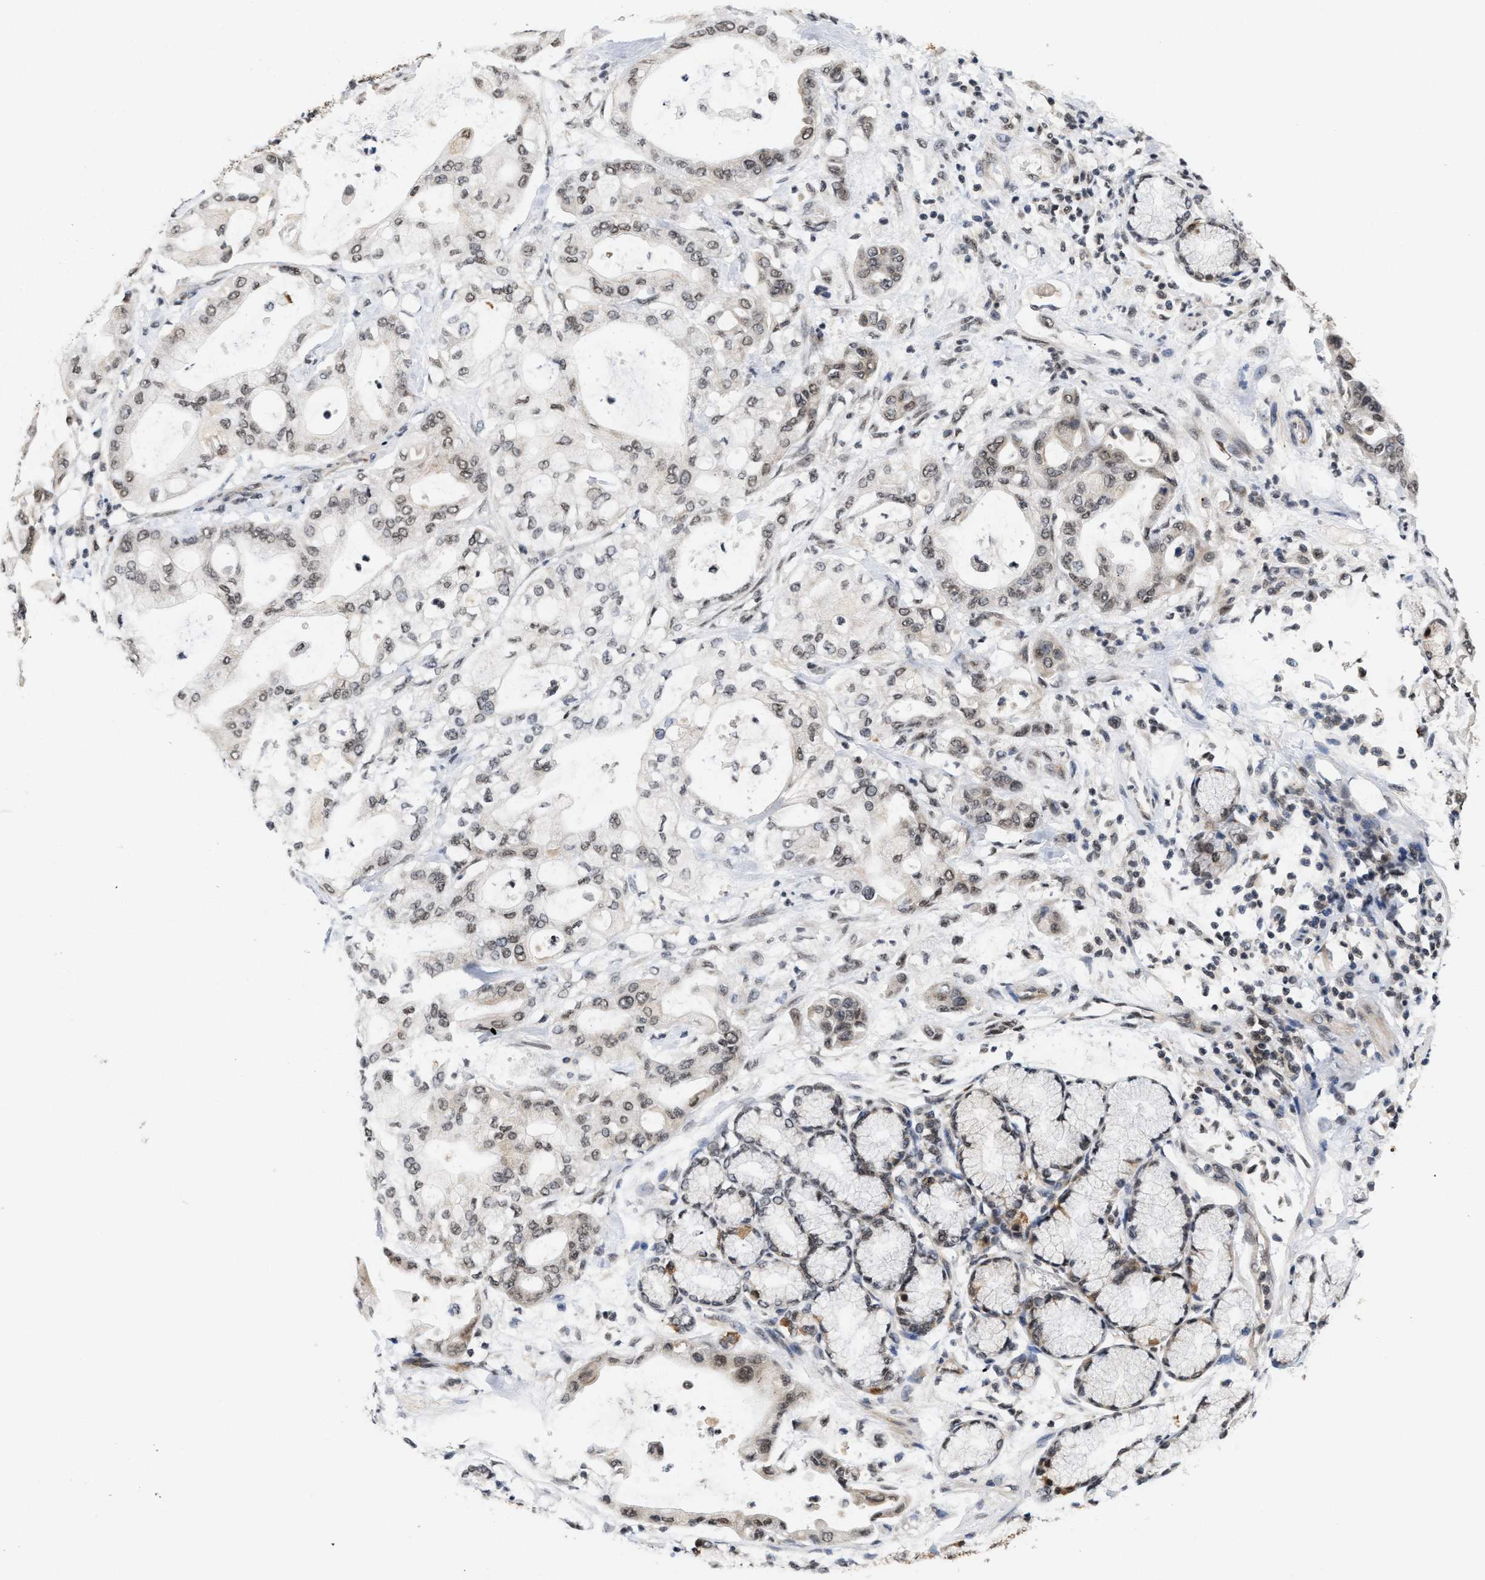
{"staining": {"intensity": "weak", "quantity": ">75%", "location": "nuclear"}, "tissue": "pancreatic cancer", "cell_type": "Tumor cells", "image_type": "cancer", "snomed": [{"axis": "morphology", "description": "Adenocarcinoma, NOS"}, {"axis": "morphology", "description": "Adenocarcinoma, metastatic, NOS"}, {"axis": "topography", "description": "Lymph node"}, {"axis": "topography", "description": "Pancreas"}, {"axis": "topography", "description": "Duodenum"}], "caption": "Tumor cells demonstrate low levels of weak nuclear positivity in about >75% of cells in metastatic adenocarcinoma (pancreatic).", "gene": "ANKRD6", "patient": {"sex": "female", "age": 64}}